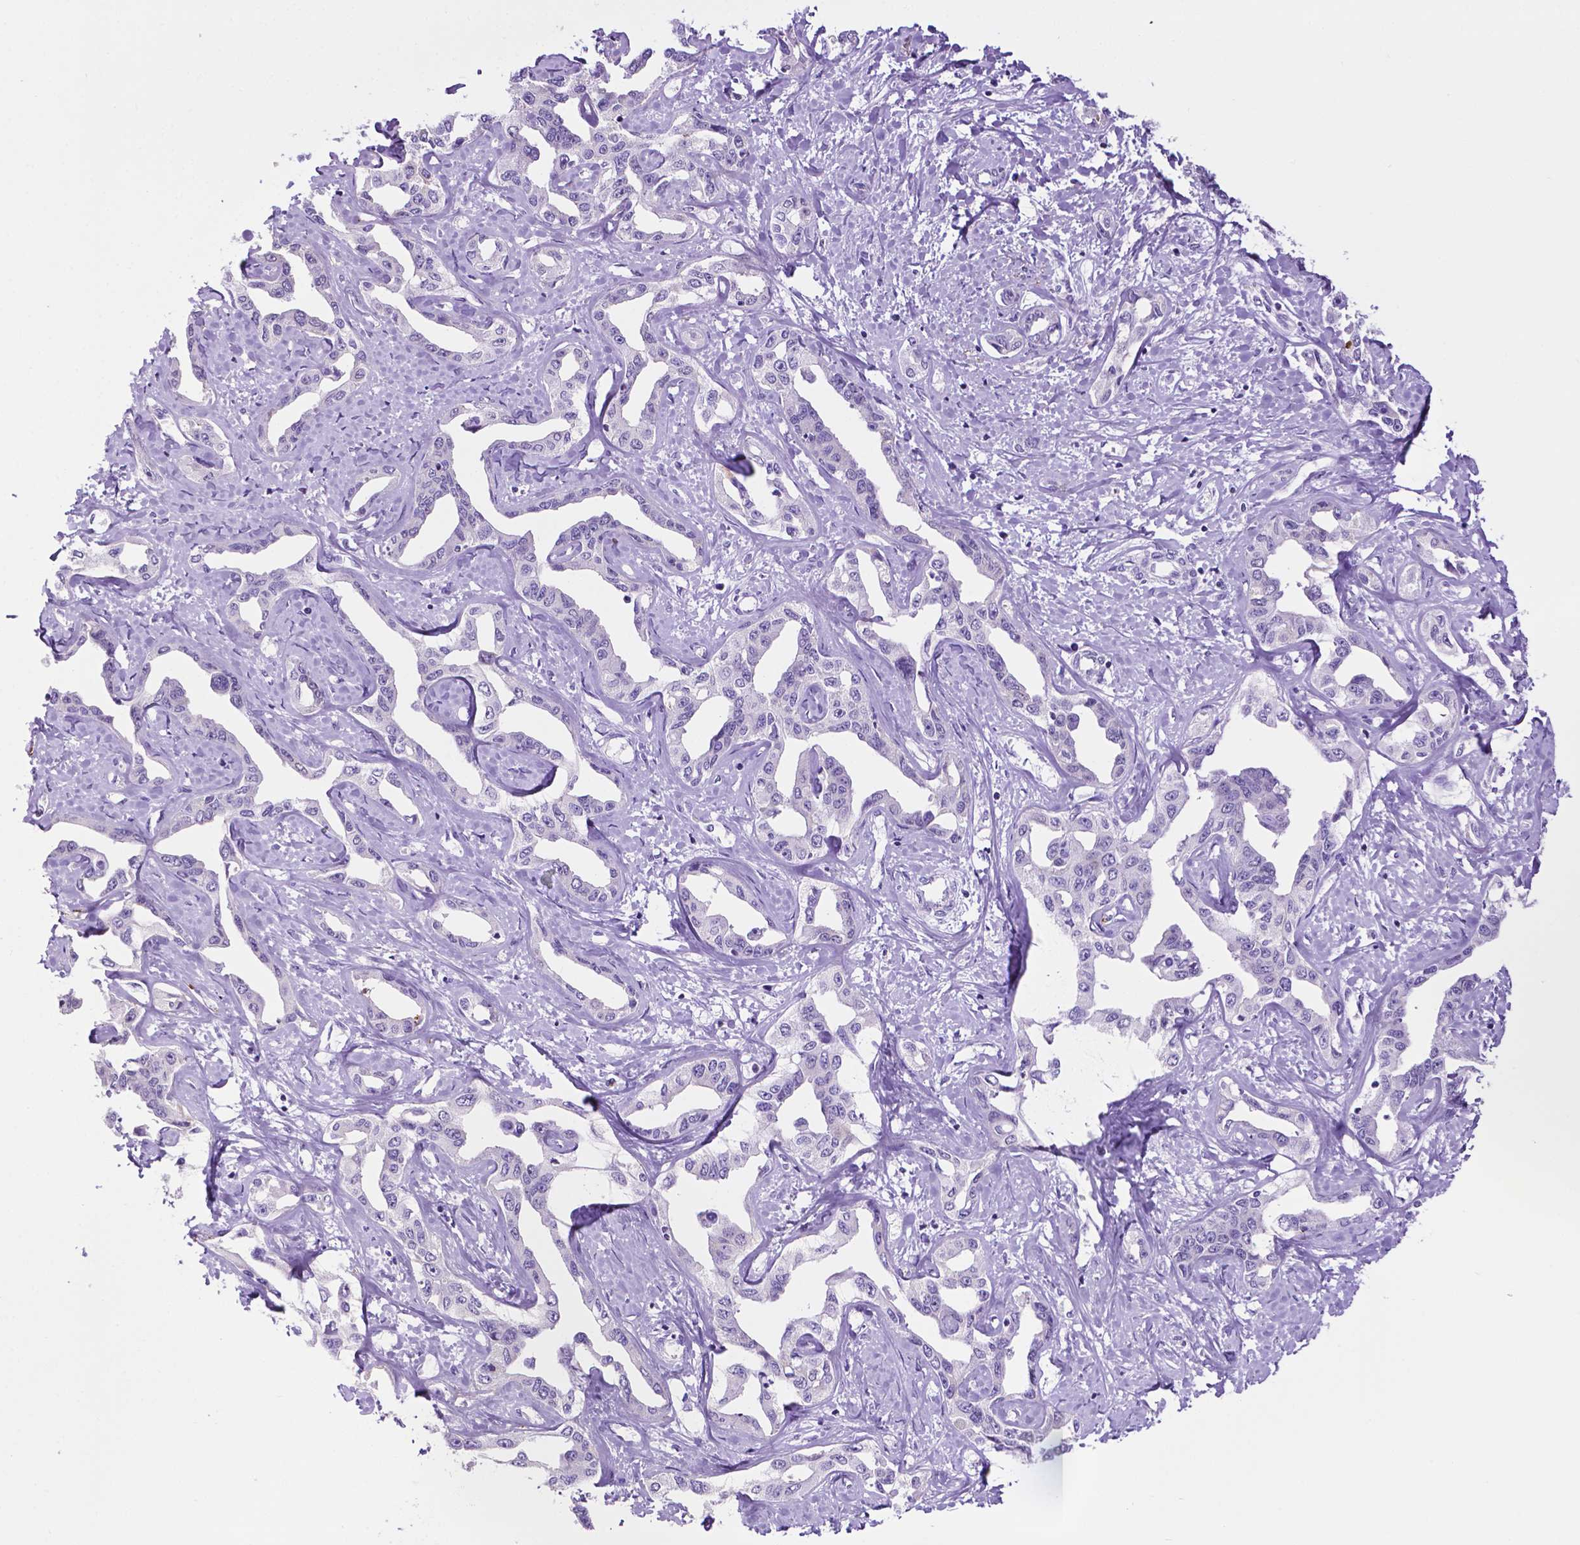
{"staining": {"intensity": "negative", "quantity": "none", "location": "none"}, "tissue": "liver cancer", "cell_type": "Tumor cells", "image_type": "cancer", "snomed": [{"axis": "morphology", "description": "Cholangiocarcinoma"}, {"axis": "topography", "description": "Liver"}], "caption": "IHC of liver cancer demonstrates no expression in tumor cells. (Immunohistochemistry, brightfield microscopy, high magnification).", "gene": "MMP27", "patient": {"sex": "male", "age": 59}}